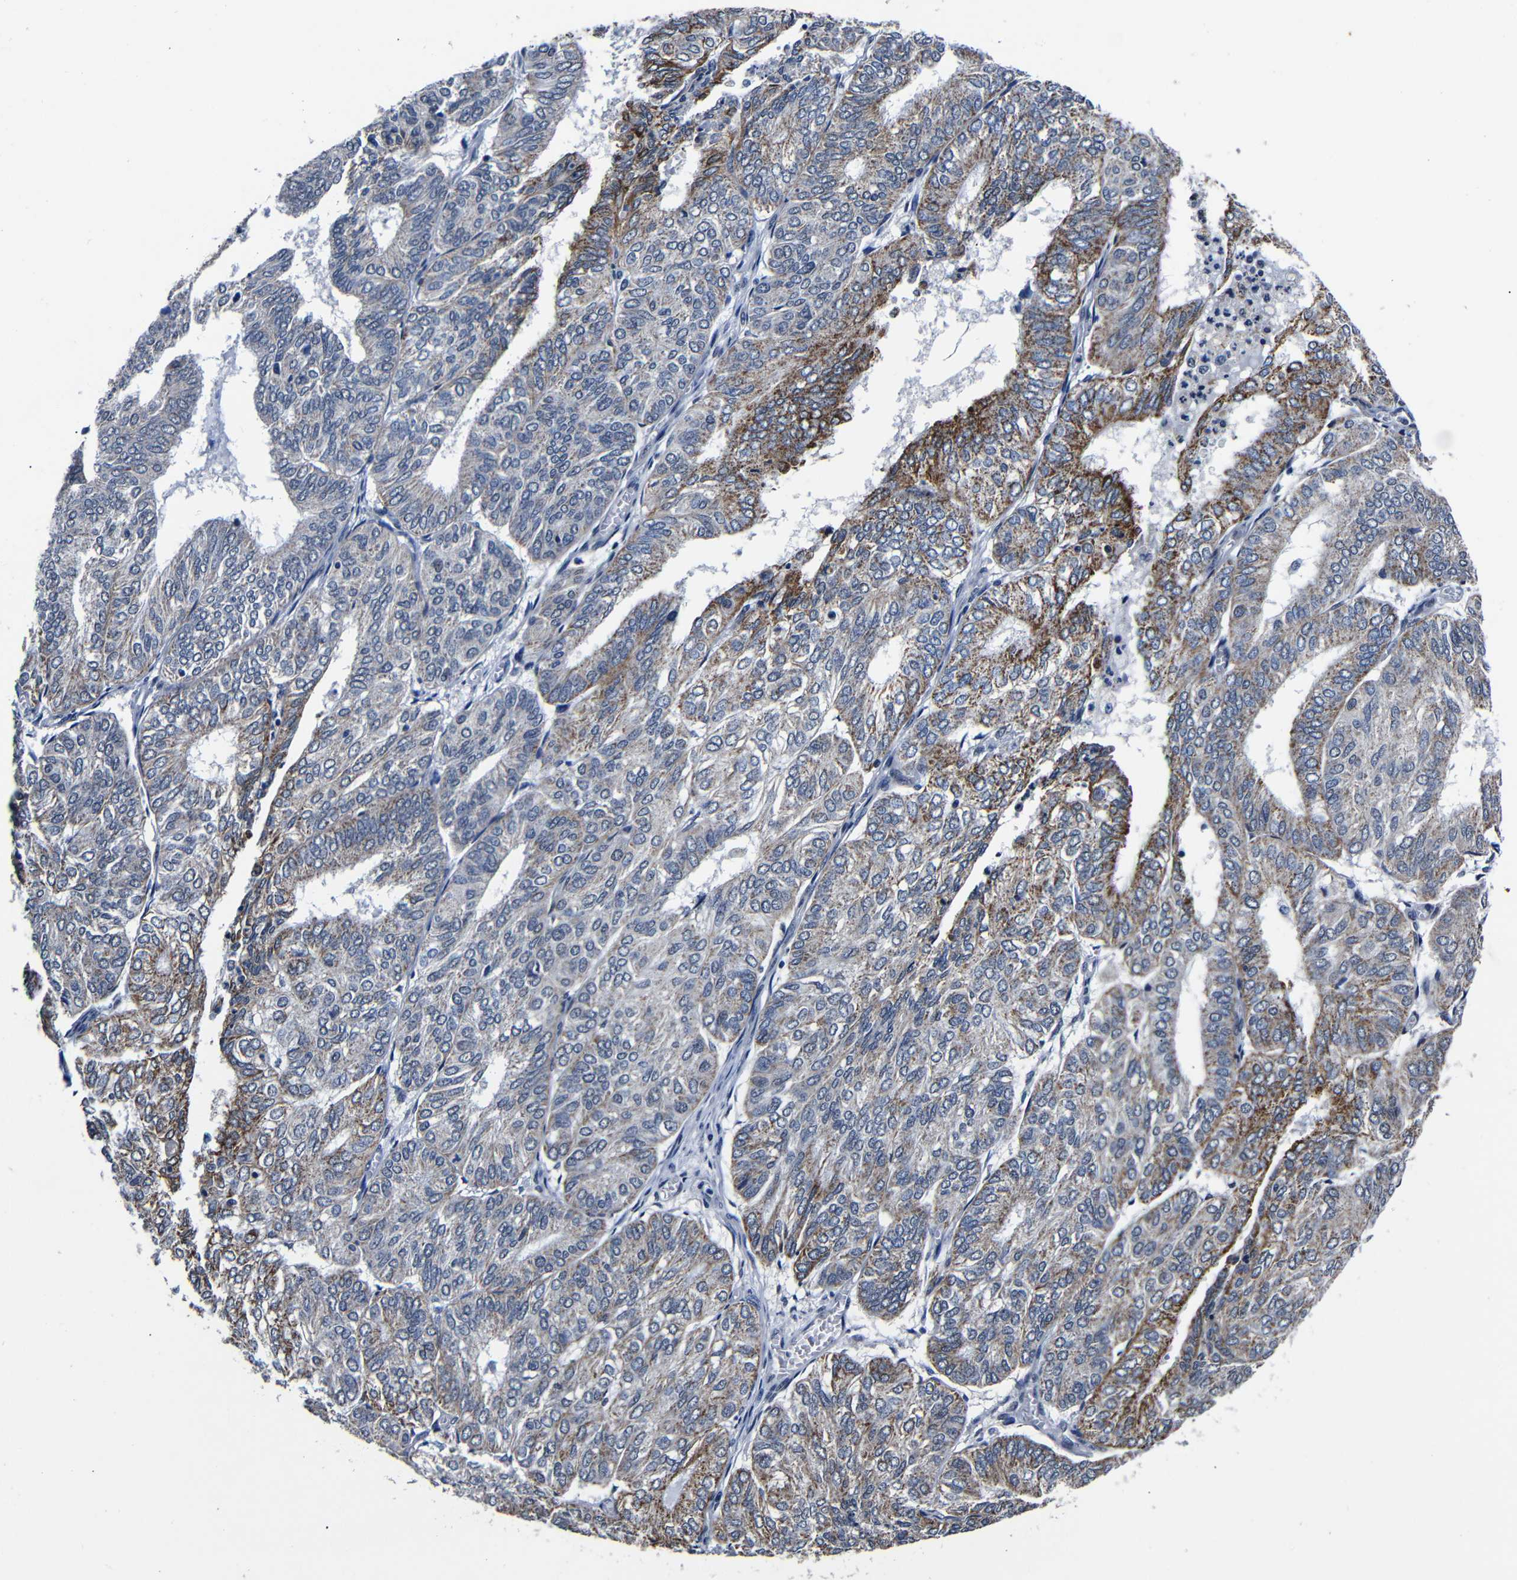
{"staining": {"intensity": "moderate", "quantity": "25%-75%", "location": "cytoplasmic/membranous"}, "tissue": "endometrial cancer", "cell_type": "Tumor cells", "image_type": "cancer", "snomed": [{"axis": "morphology", "description": "Adenocarcinoma, NOS"}, {"axis": "topography", "description": "Uterus"}], "caption": "Adenocarcinoma (endometrial) stained with a protein marker exhibits moderate staining in tumor cells.", "gene": "DEPP1", "patient": {"sex": "female", "age": 60}}